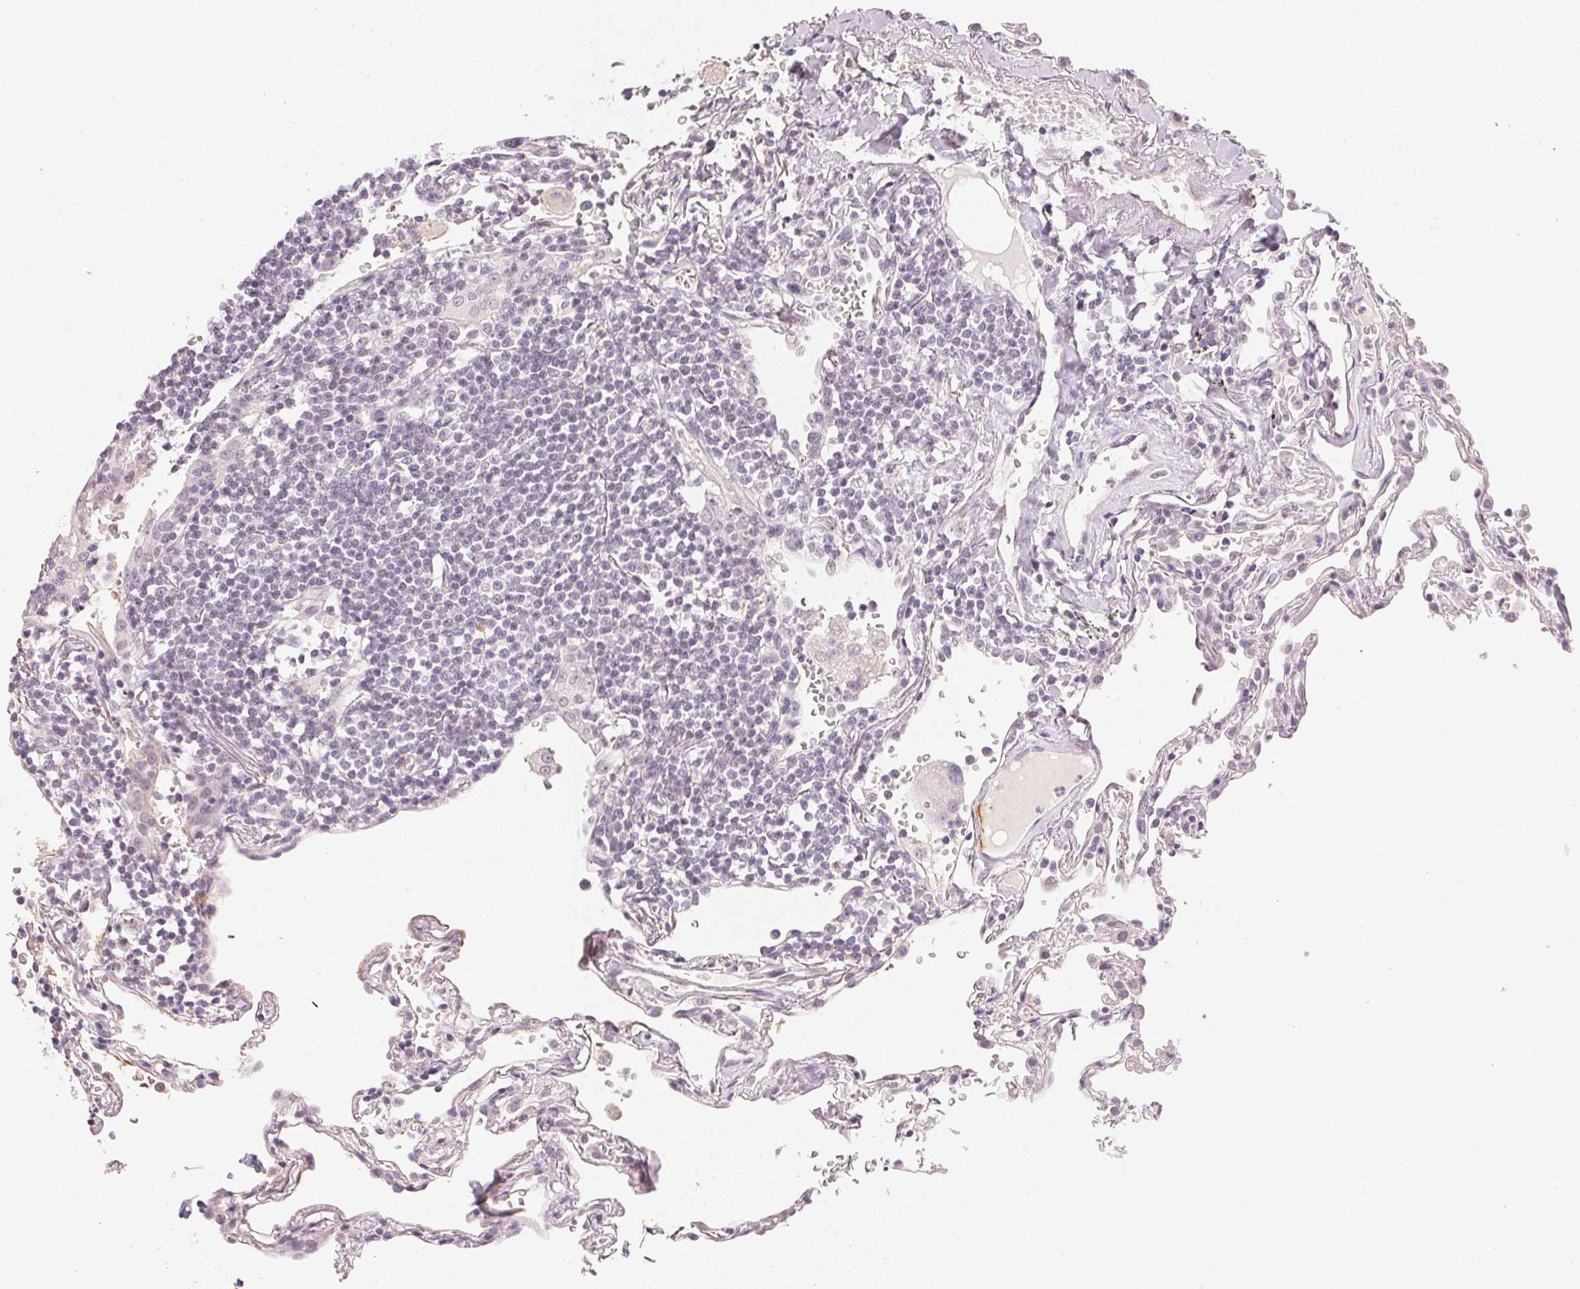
{"staining": {"intensity": "negative", "quantity": "none", "location": "none"}, "tissue": "lymphoma", "cell_type": "Tumor cells", "image_type": "cancer", "snomed": [{"axis": "morphology", "description": "Malignant lymphoma, non-Hodgkin's type, Low grade"}, {"axis": "topography", "description": "Lung"}], "caption": "Immunohistochemistry (IHC) image of human lymphoma stained for a protein (brown), which demonstrates no expression in tumor cells.", "gene": "SMTN", "patient": {"sex": "female", "age": 71}}